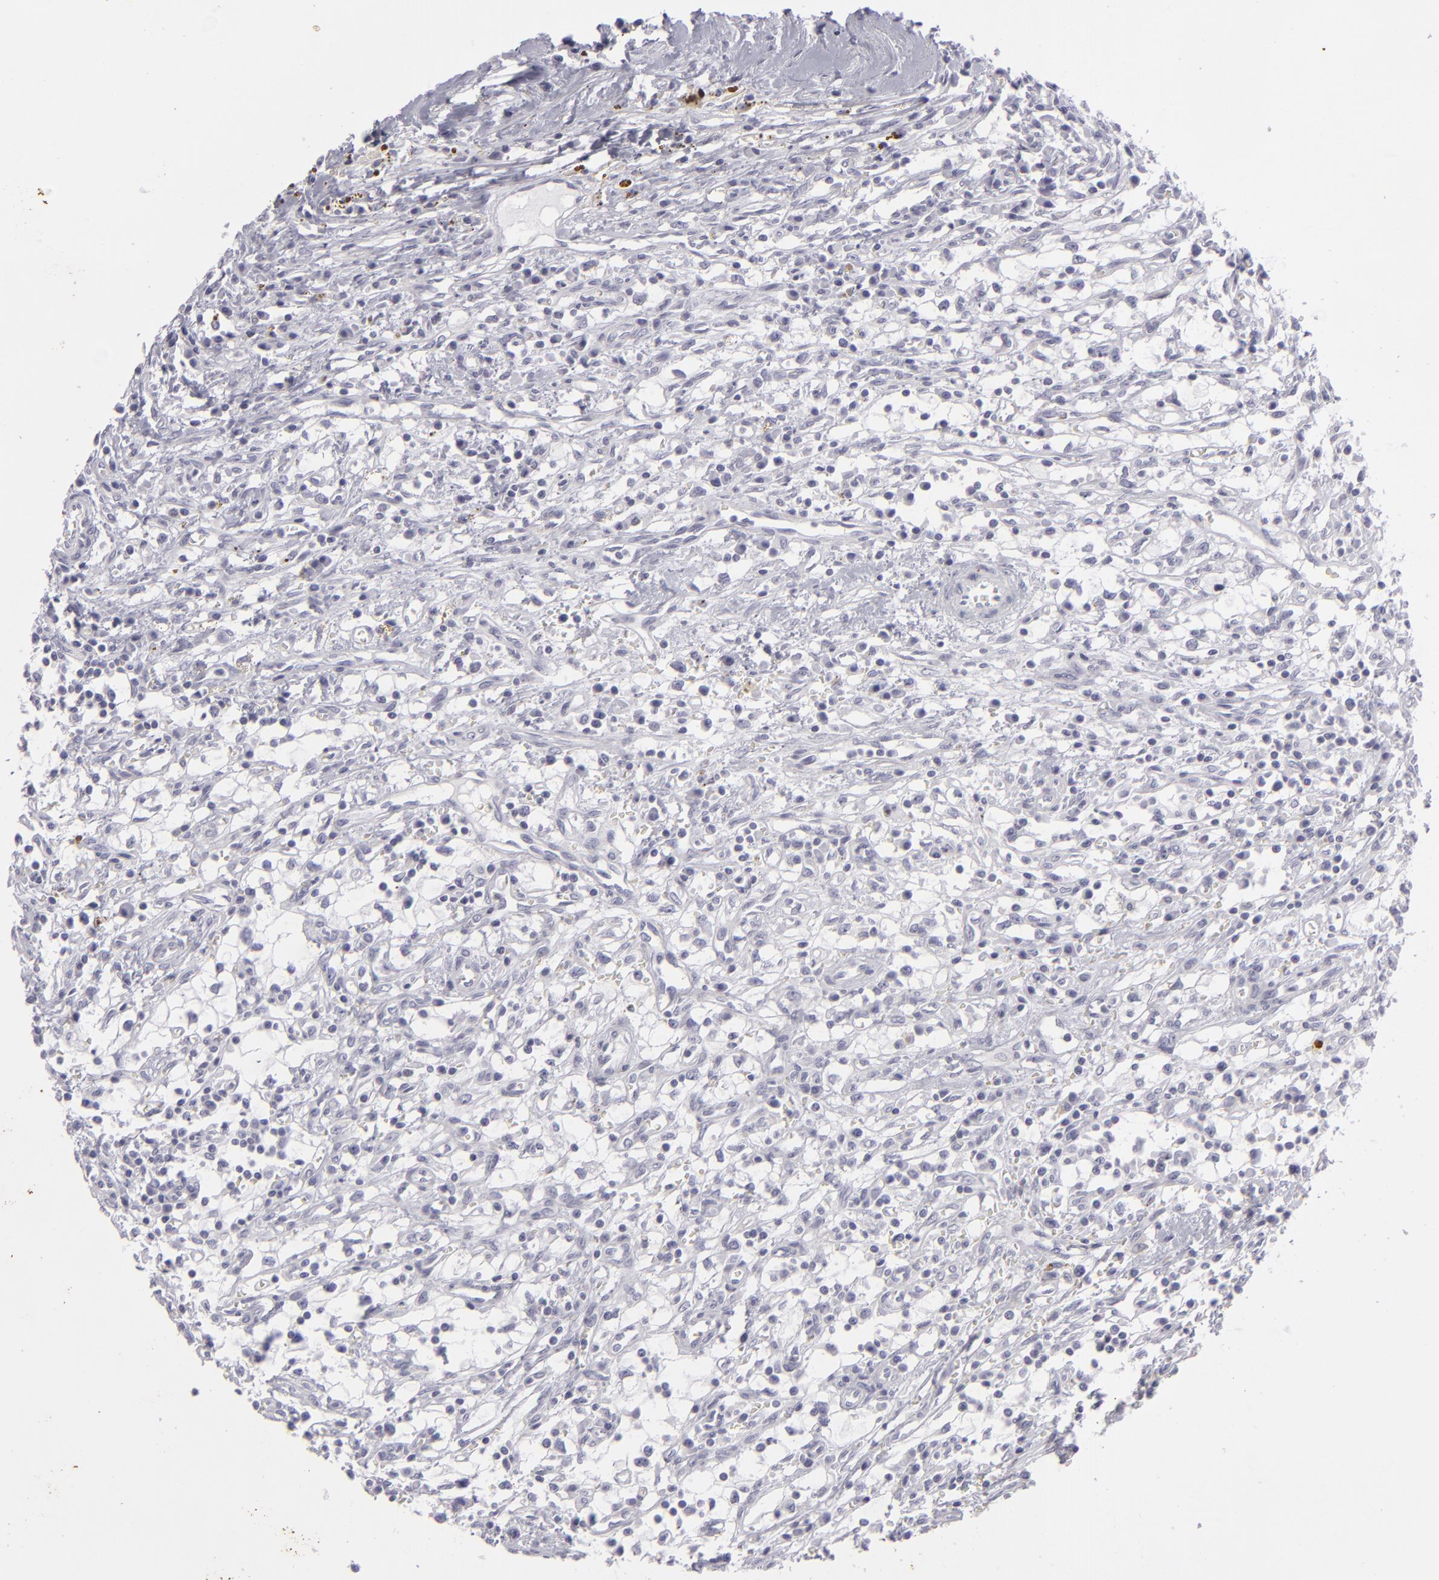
{"staining": {"intensity": "negative", "quantity": "none", "location": "none"}, "tissue": "renal cancer", "cell_type": "Tumor cells", "image_type": "cancer", "snomed": [{"axis": "morphology", "description": "Adenocarcinoma, NOS"}, {"axis": "topography", "description": "Kidney"}], "caption": "Renal cancer was stained to show a protein in brown. There is no significant expression in tumor cells.", "gene": "KRT1", "patient": {"sex": "male", "age": 82}}